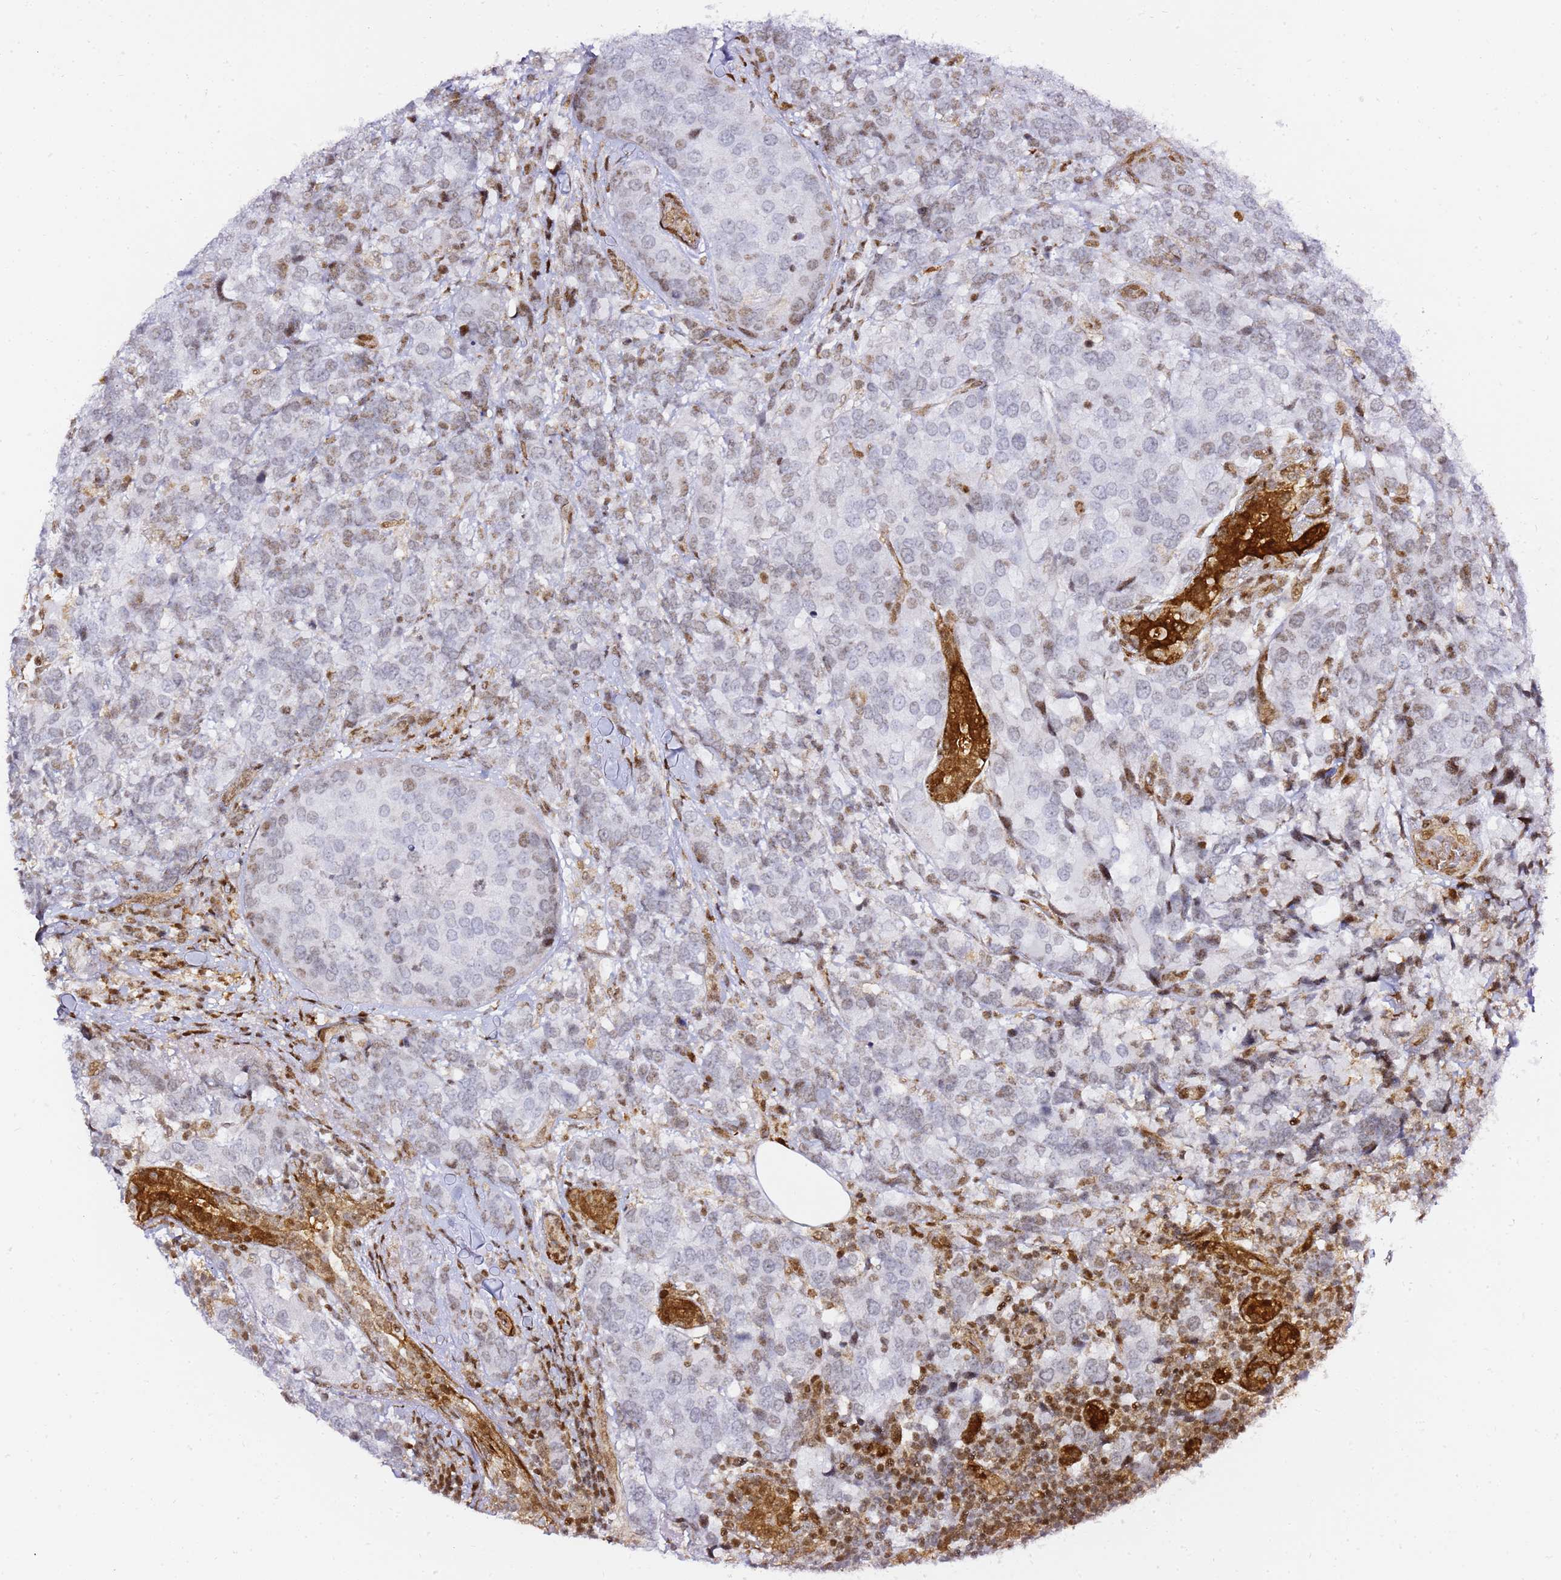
{"staining": {"intensity": "weak", "quantity": "<25%", "location": "nuclear"}, "tissue": "breast cancer", "cell_type": "Tumor cells", "image_type": "cancer", "snomed": [{"axis": "morphology", "description": "Lobular carcinoma"}, {"axis": "topography", "description": "Breast"}], "caption": "IHC photomicrograph of neoplastic tissue: breast cancer stained with DAB displays no significant protein expression in tumor cells.", "gene": "GBP2", "patient": {"sex": "female", "age": 59}}